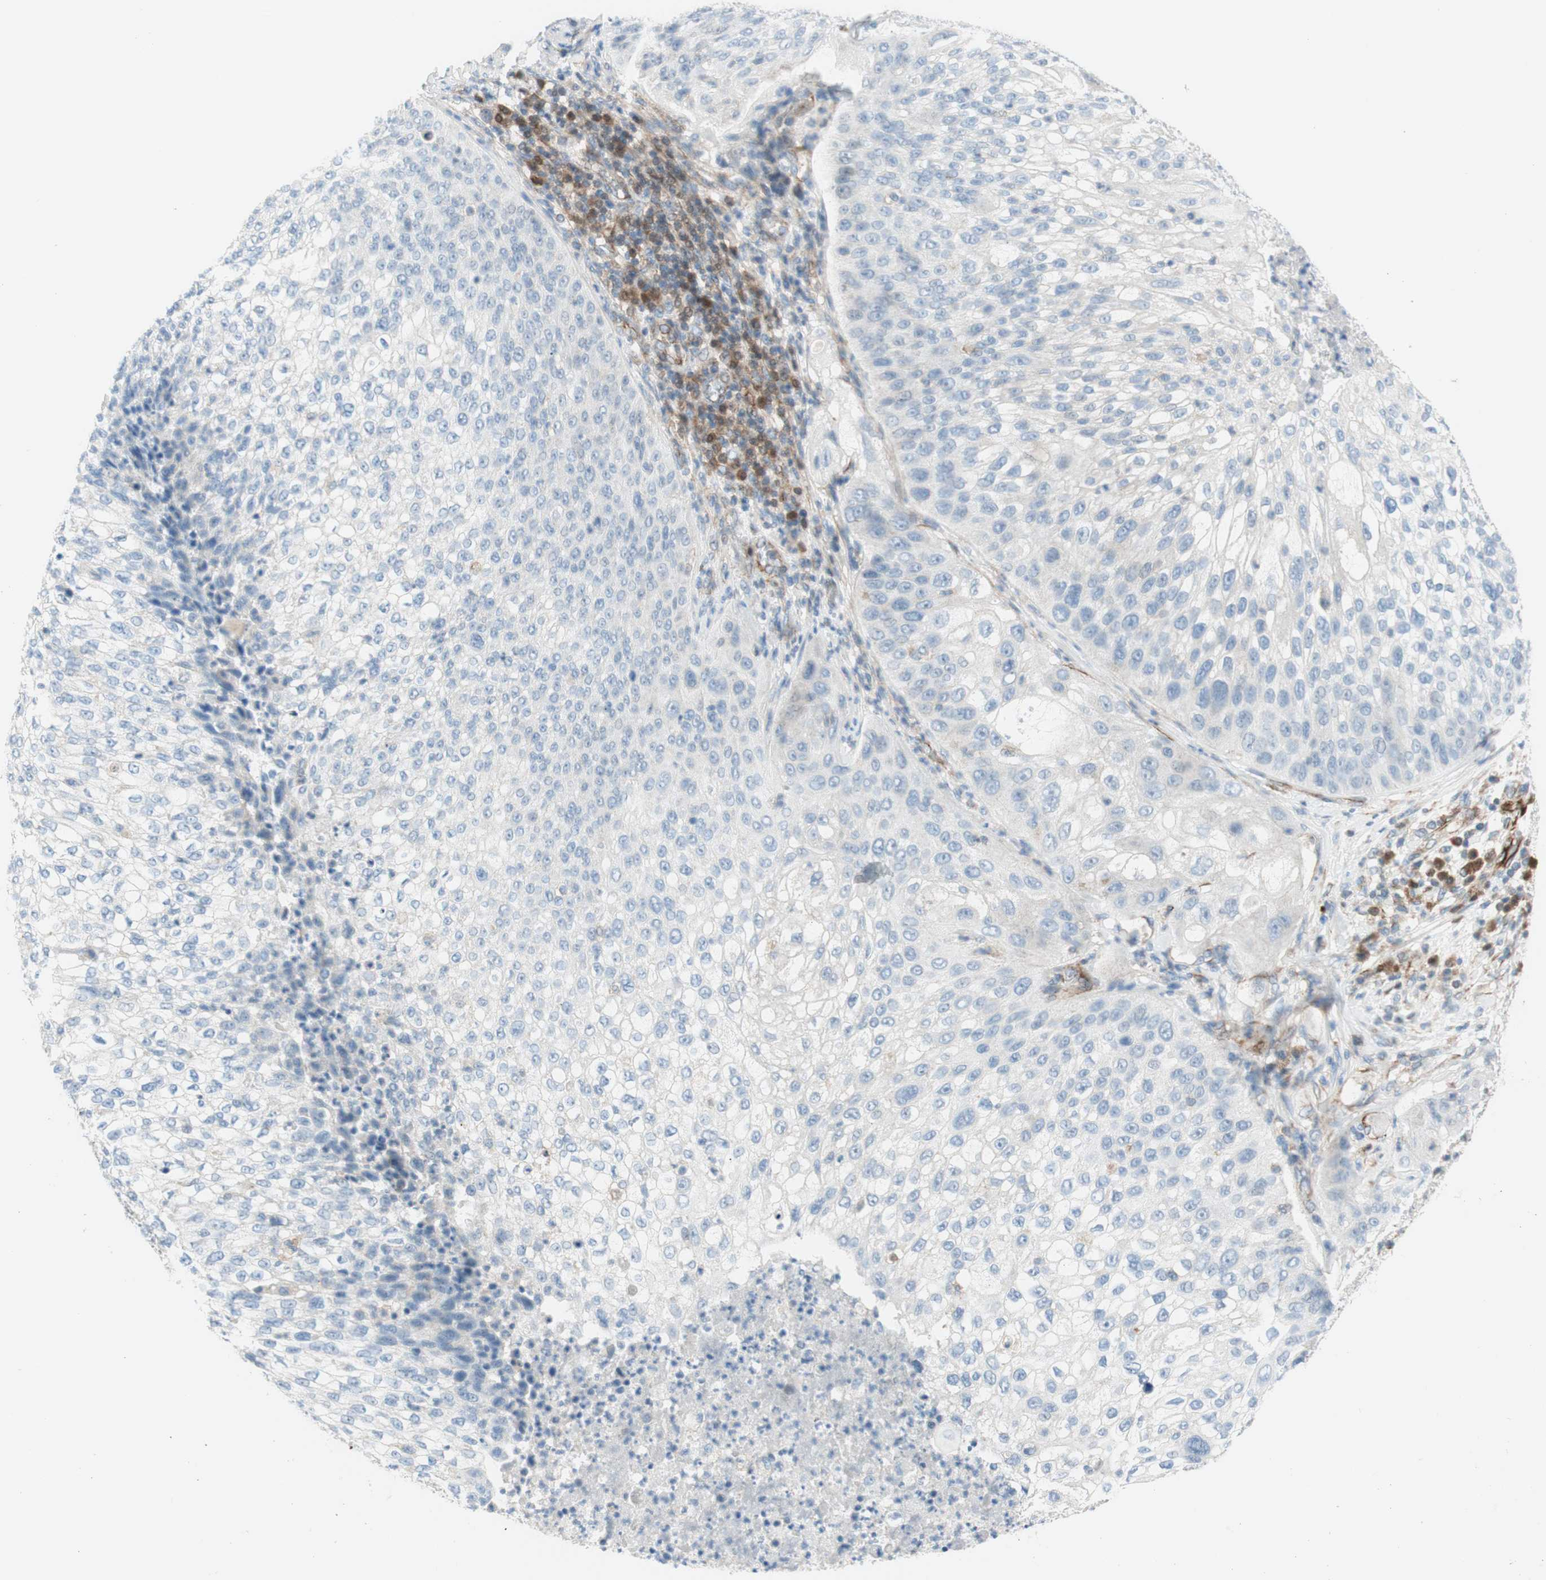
{"staining": {"intensity": "negative", "quantity": "none", "location": "none"}, "tissue": "lung cancer", "cell_type": "Tumor cells", "image_type": "cancer", "snomed": [{"axis": "morphology", "description": "Inflammation, NOS"}, {"axis": "morphology", "description": "Squamous cell carcinoma, NOS"}, {"axis": "topography", "description": "Lymph node"}, {"axis": "topography", "description": "Soft tissue"}, {"axis": "topography", "description": "Lung"}], "caption": "This is an IHC image of lung cancer. There is no staining in tumor cells.", "gene": "POU2AF1", "patient": {"sex": "male", "age": 66}}